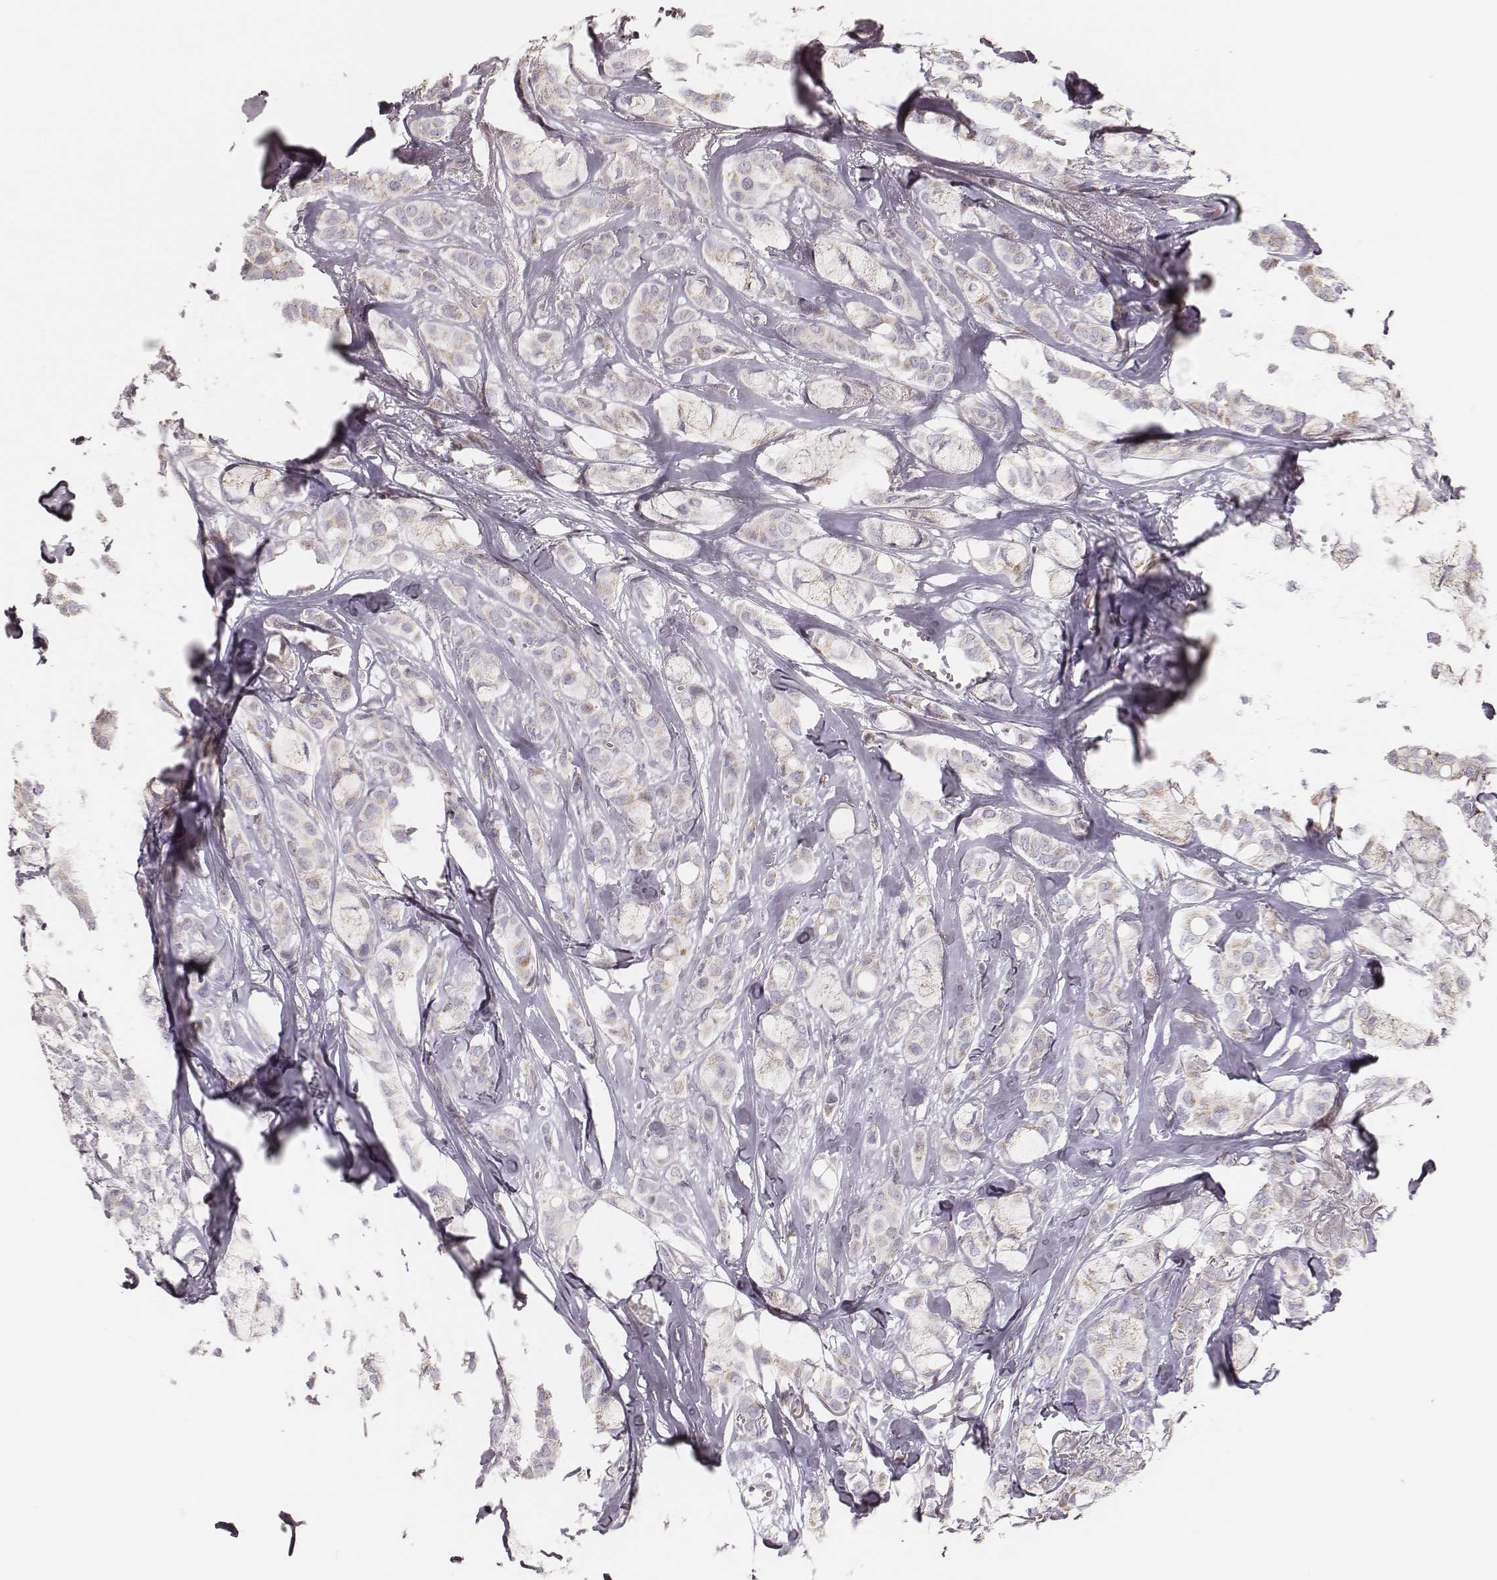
{"staining": {"intensity": "weak", "quantity": "25%-75%", "location": "cytoplasmic/membranous"}, "tissue": "breast cancer", "cell_type": "Tumor cells", "image_type": "cancer", "snomed": [{"axis": "morphology", "description": "Duct carcinoma"}, {"axis": "topography", "description": "Breast"}], "caption": "A micrograph of breast cancer (invasive ductal carcinoma) stained for a protein displays weak cytoplasmic/membranous brown staining in tumor cells. (DAB IHC, brown staining for protein, blue staining for nuclei).", "gene": "KIF5C", "patient": {"sex": "female", "age": 85}}